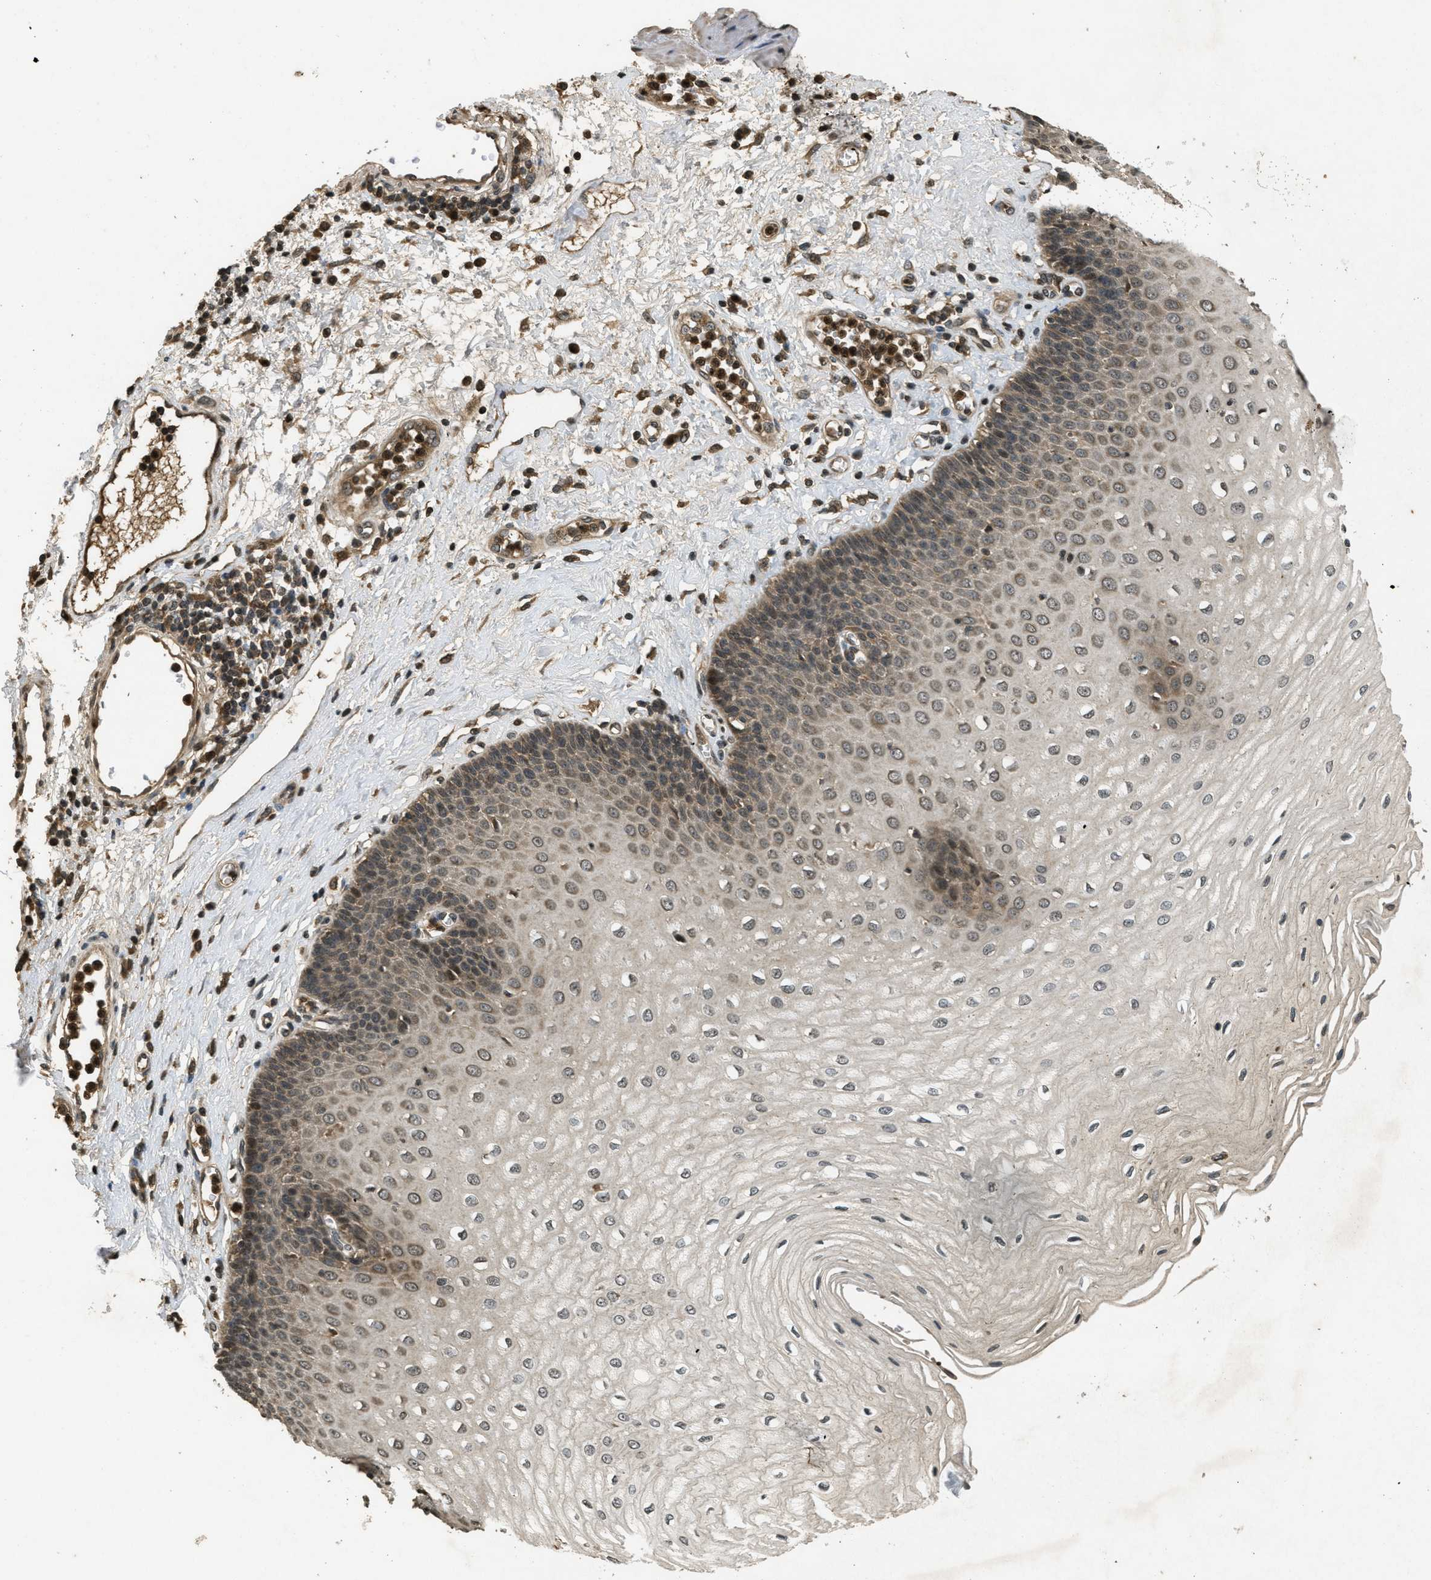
{"staining": {"intensity": "moderate", "quantity": "25%-75%", "location": "cytoplasmic/membranous,nuclear"}, "tissue": "esophagus", "cell_type": "Squamous epithelial cells", "image_type": "normal", "snomed": [{"axis": "morphology", "description": "Normal tissue, NOS"}, {"axis": "morphology", "description": "Squamous cell carcinoma, NOS"}, {"axis": "topography", "description": "Esophagus"}], "caption": "The image demonstrates a brown stain indicating the presence of a protein in the cytoplasmic/membranous,nuclear of squamous epithelial cells in esophagus.", "gene": "ATG7", "patient": {"sex": "male", "age": 65}}